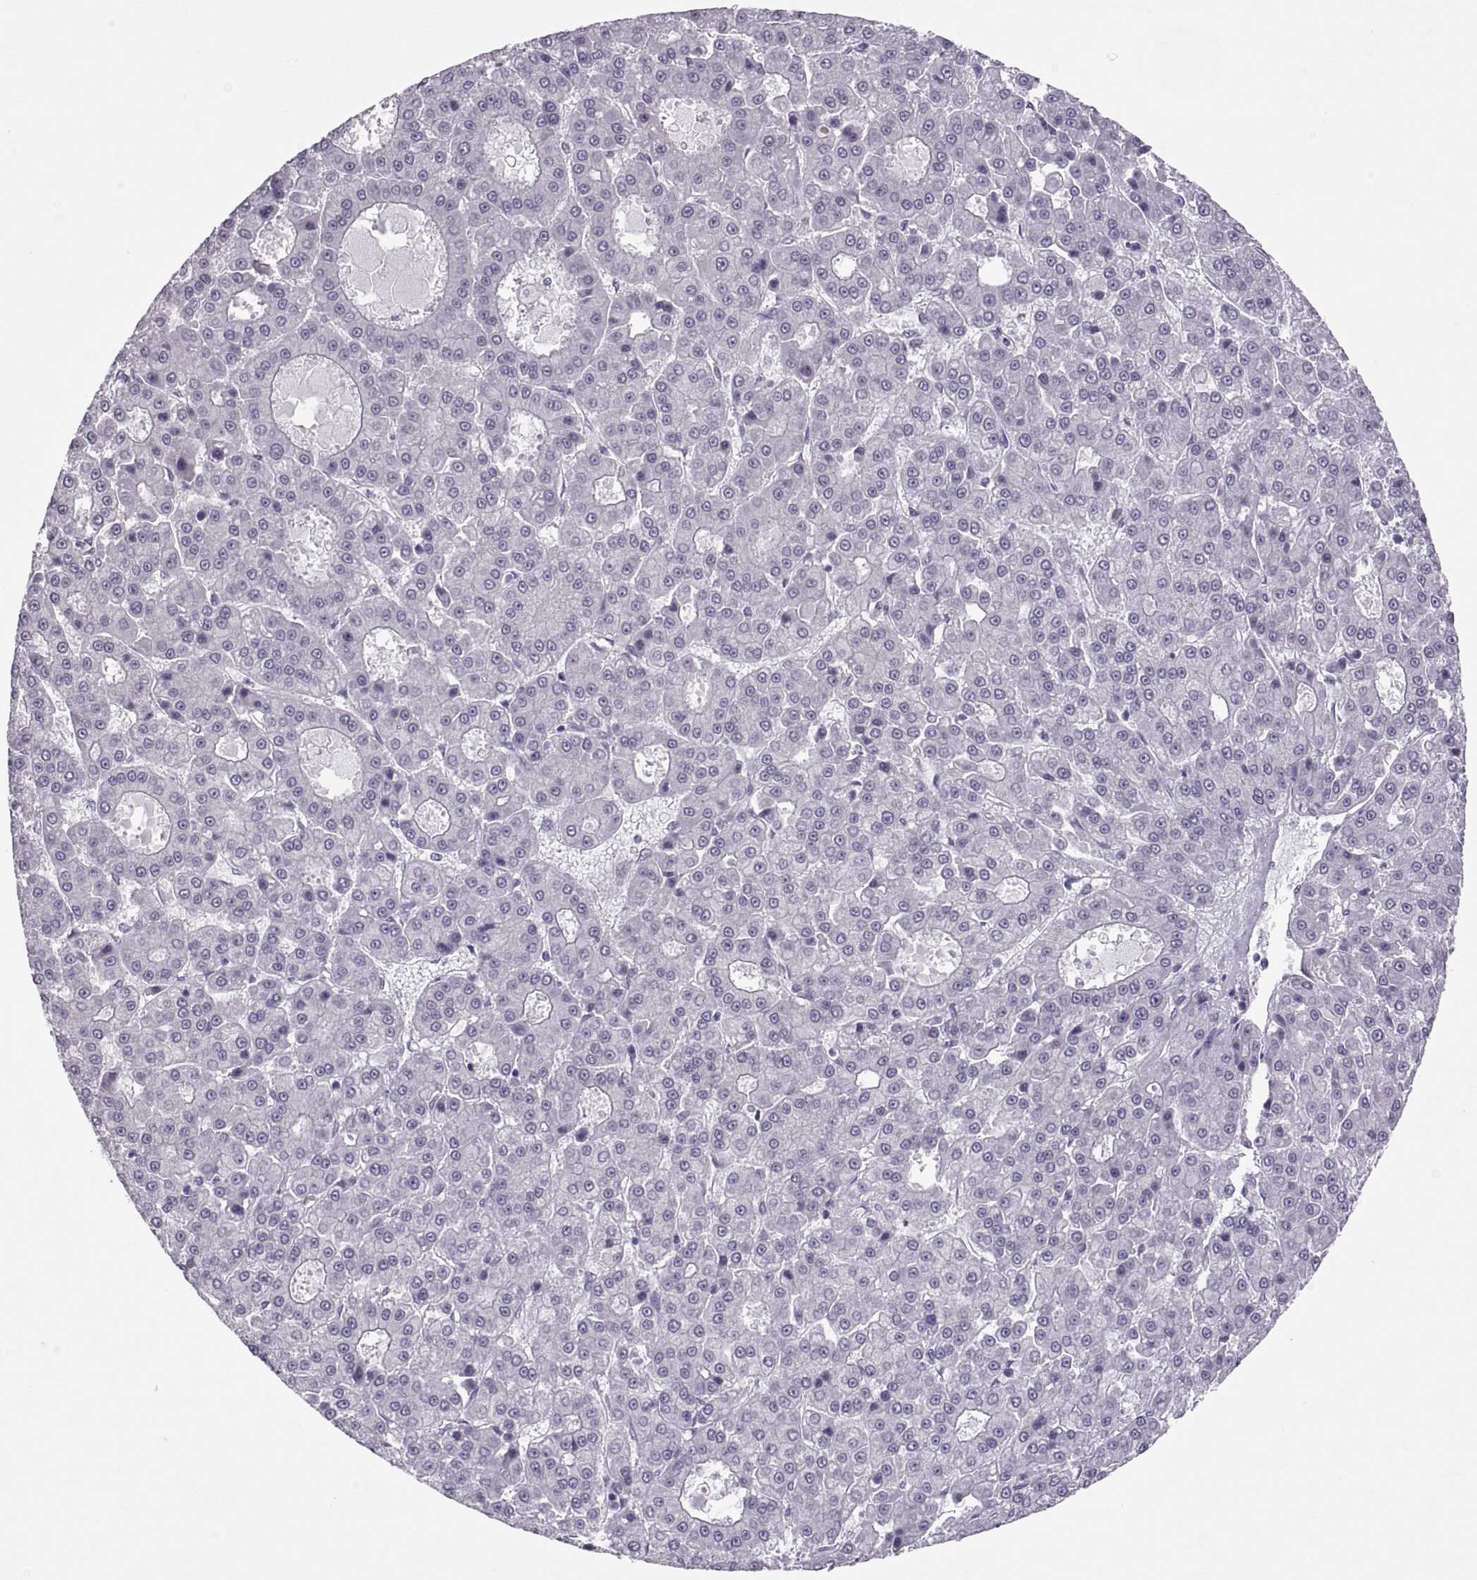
{"staining": {"intensity": "negative", "quantity": "none", "location": "none"}, "tissue": "liver cancer", "cell_type": "Tumor cells", "image_type": "cancer", "snomed": [{"axis": "morphology", "description": "Carcinoma, Hepatocellular, NOS"}, {"axis": "topography", "description": "Liver"}], "caption": "High power microscopy image of an immunohistochemistry image of liver hepatocellular carcinoma, revealing no significant expression in tumor cells.", "gene": "KRT77", "patient": {"sex": "male", "age": 70}}